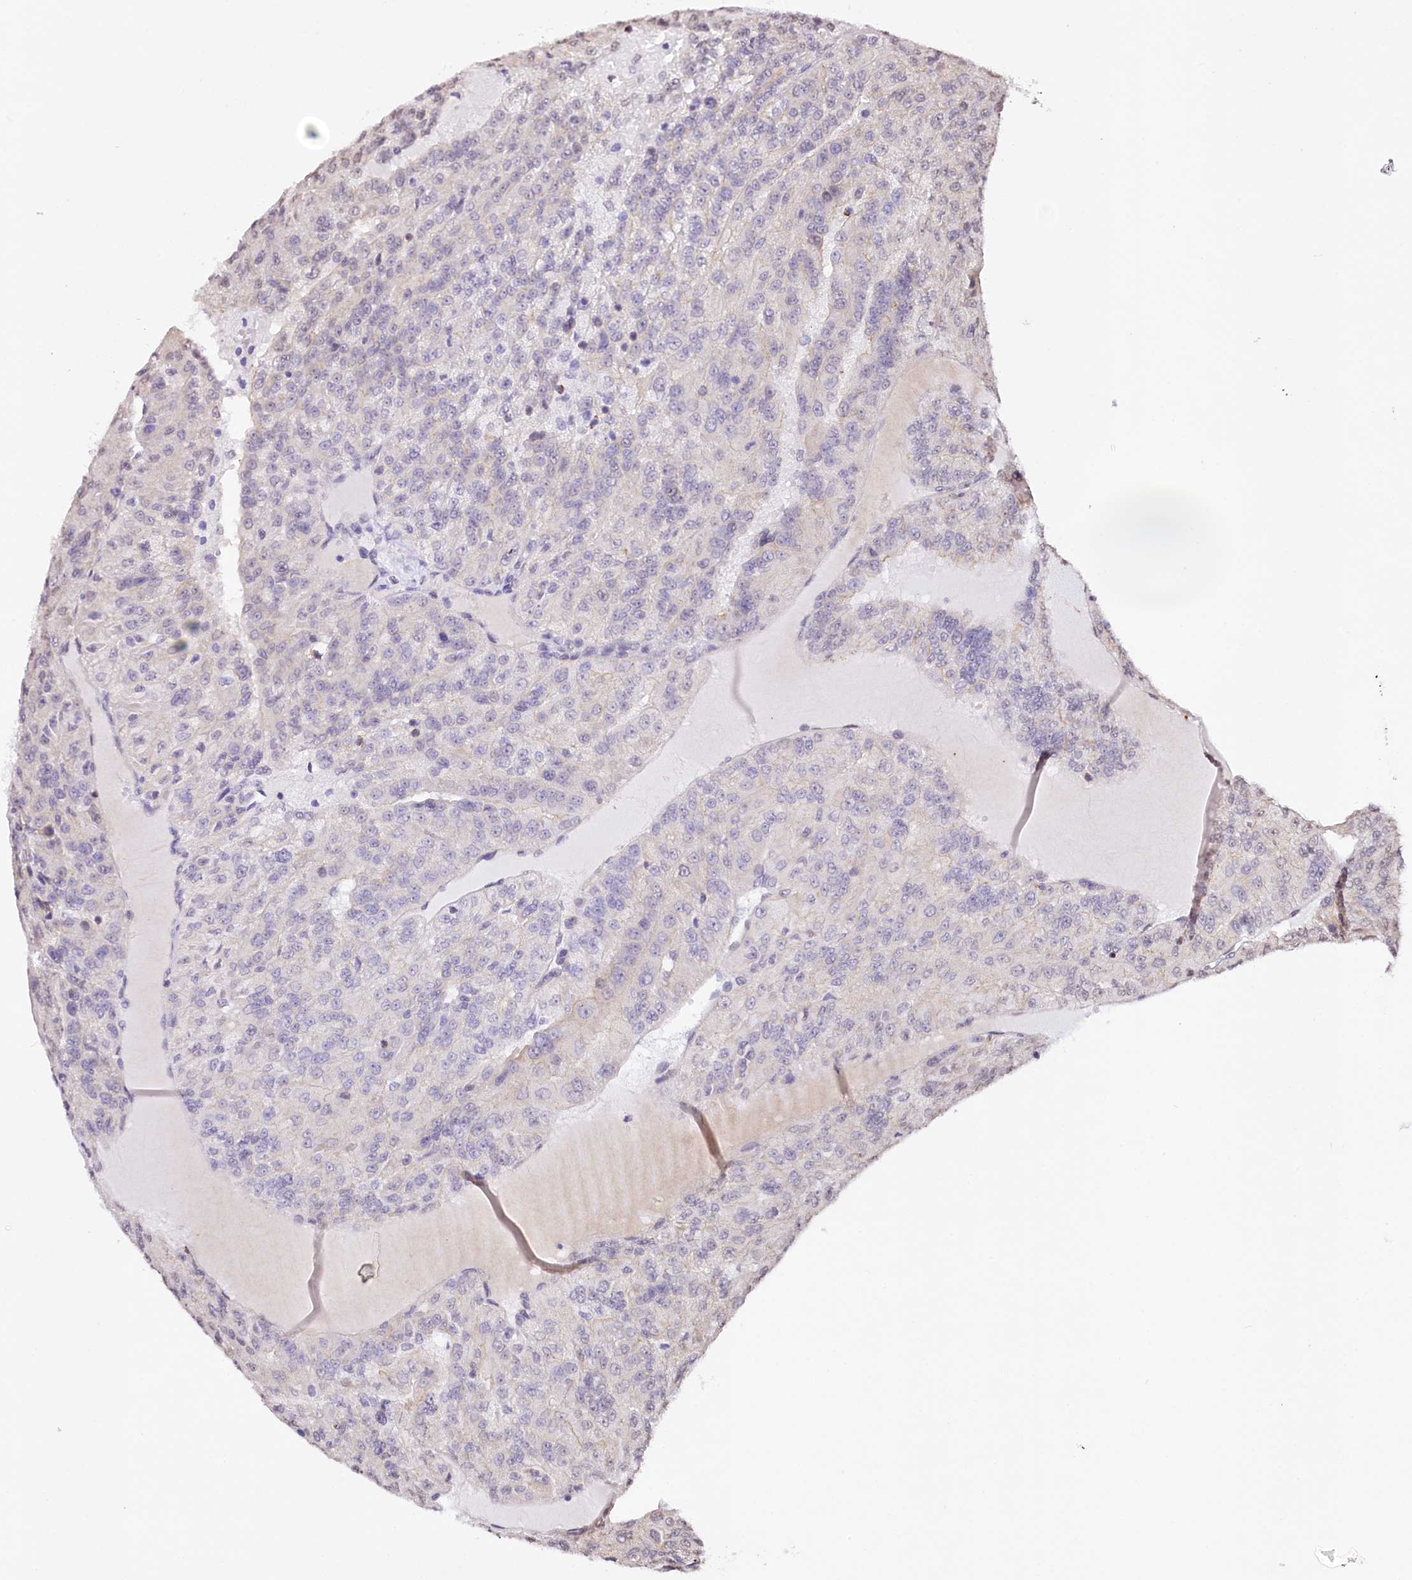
{"staining": {"intensity": "negative", "quantity": "none", "location": "none"}, "tissue": "renal cancer", "cell_type": "Tumor cells", "image_type": "cancer", "snomed": [{"axis": "morphology", "description": "Adenocarcinoma, NOS"}, {"axis": "topography", "description": "Kidney"}], "caption": "Immunohistochemistry (IHC) image of renal adenocarcinoma stained for a protein (brown), which displays no positivity in tumor cells.", "gene": "ST7", "patient": {"sex": "female", "age": 63}}